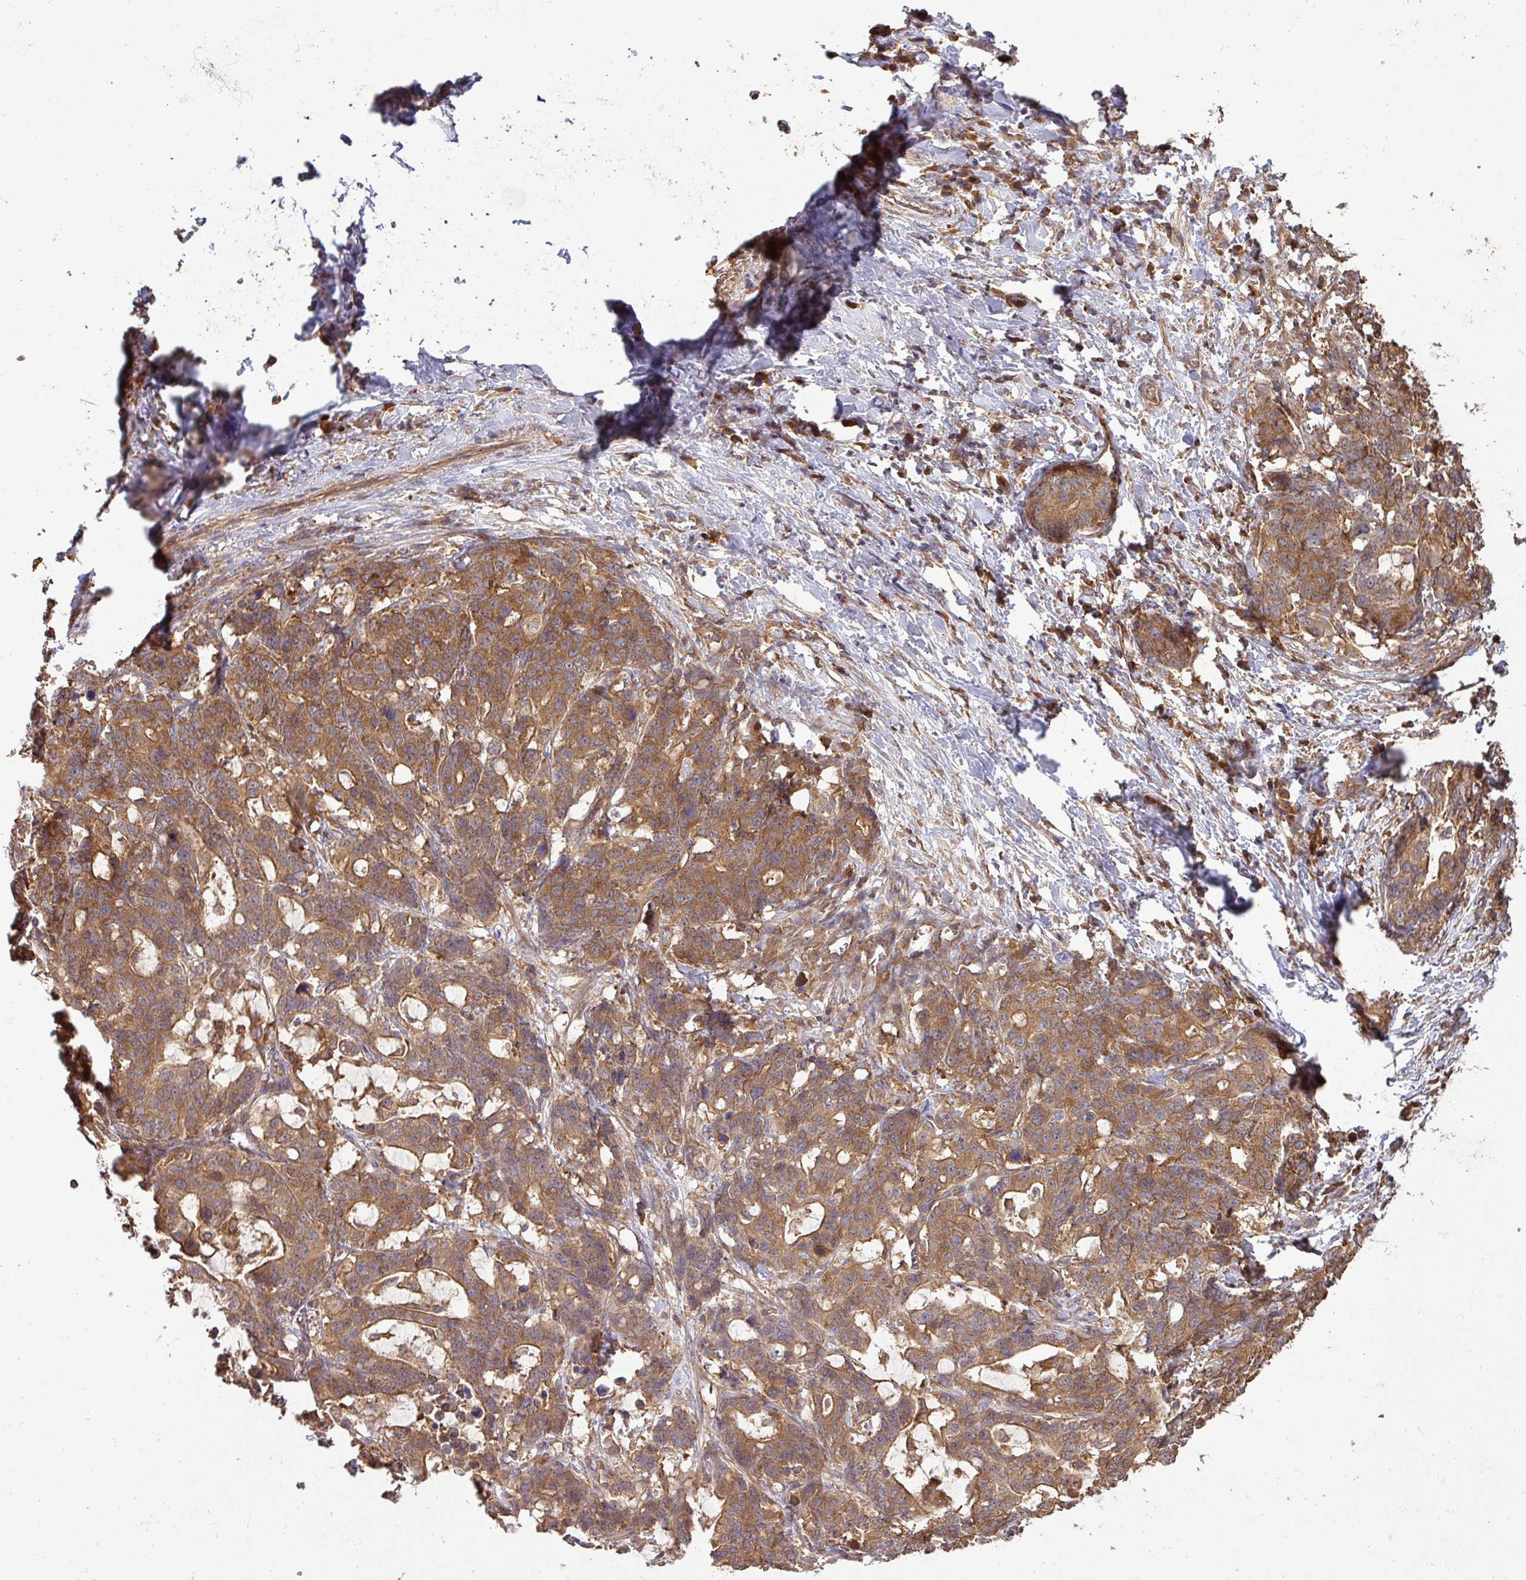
{"staining": {"intensity": "moderate", "quantity": ">75%", "location": "cytoplasmic/membranous"}, "tissue": "stomach cancer", "cell_type": "Tumor cells", "image_type": "cancer", "snomed": [{"axis": "morphology", "description": "Normal tissue, NOS"}, {"axis": "morphology", "description": "Adenocarcinoma, NOS"}, {"axis": "topography", "description": "Stomach"}], "caption": "This is a photomicrograph of immunohistochemistry (IHC) staining of adenocarcinoma (stomach), which shows moderate expression in the cytoplasmic/membranous of tumor cells.", "gene": "GSPT1", "patient": {"sex": "female", "age": 64}}